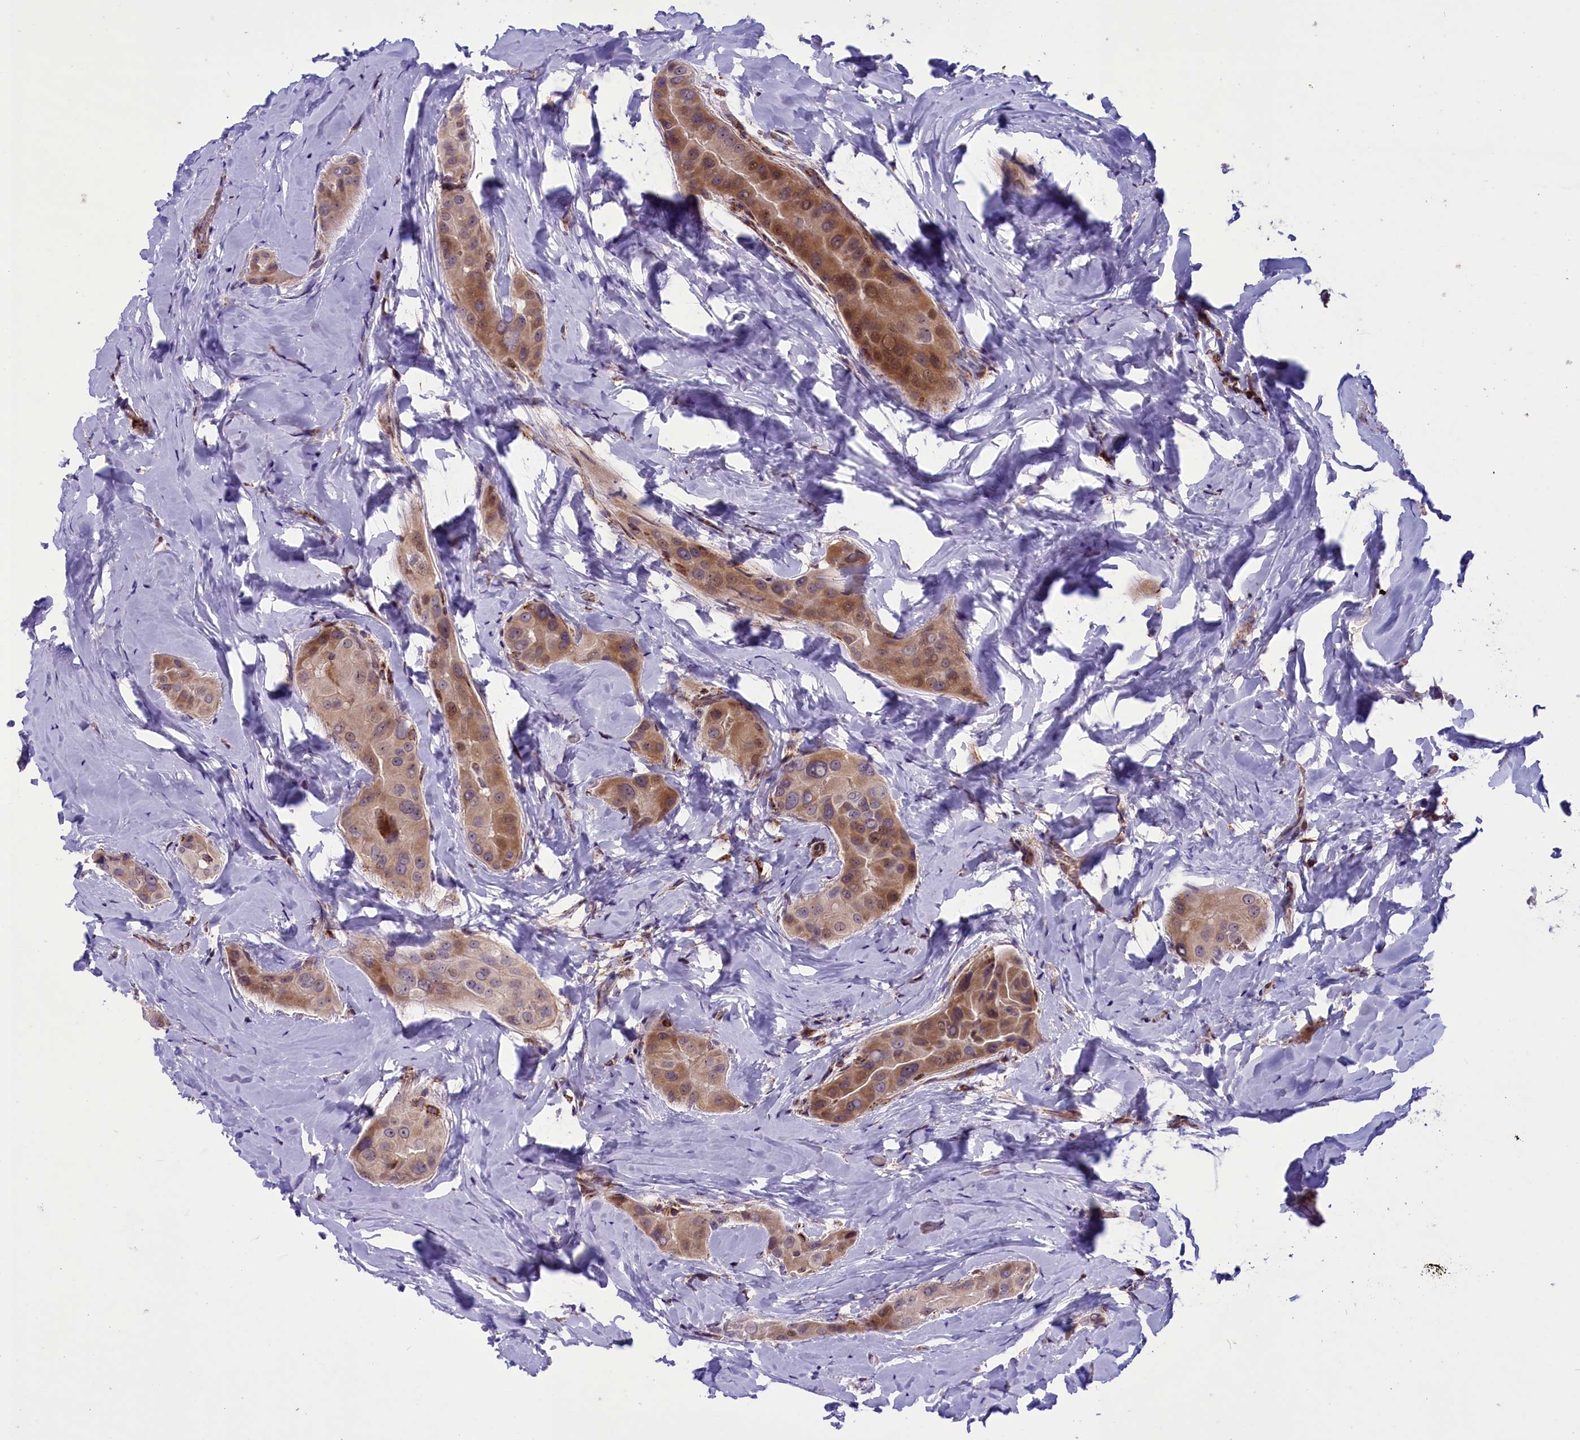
{"staining": {"intensity": "moderate", "quantity": ">75%", "location": "cytoplasmic/membranous"}, "tissue": "thyroid cancer", "cell_type": "Tumor cells", "image_type": "cancer", "snomed": [{"axis": "morphology", "description": "Papillary adenocarcinoma, NOS"}, {"axis": "topography", "description": "Thyroid gland"}], "caption": "Thyroid papillary adenocarcinoma tissue demonstrates moderate cytoplasmic/membranous positivity in about >75% of tumor cells (brown staining indicates protein expression, while blue staining denotes nuclei).", "gene": "NDUFS5", "patient": {"sex": "male", "age": 33}}